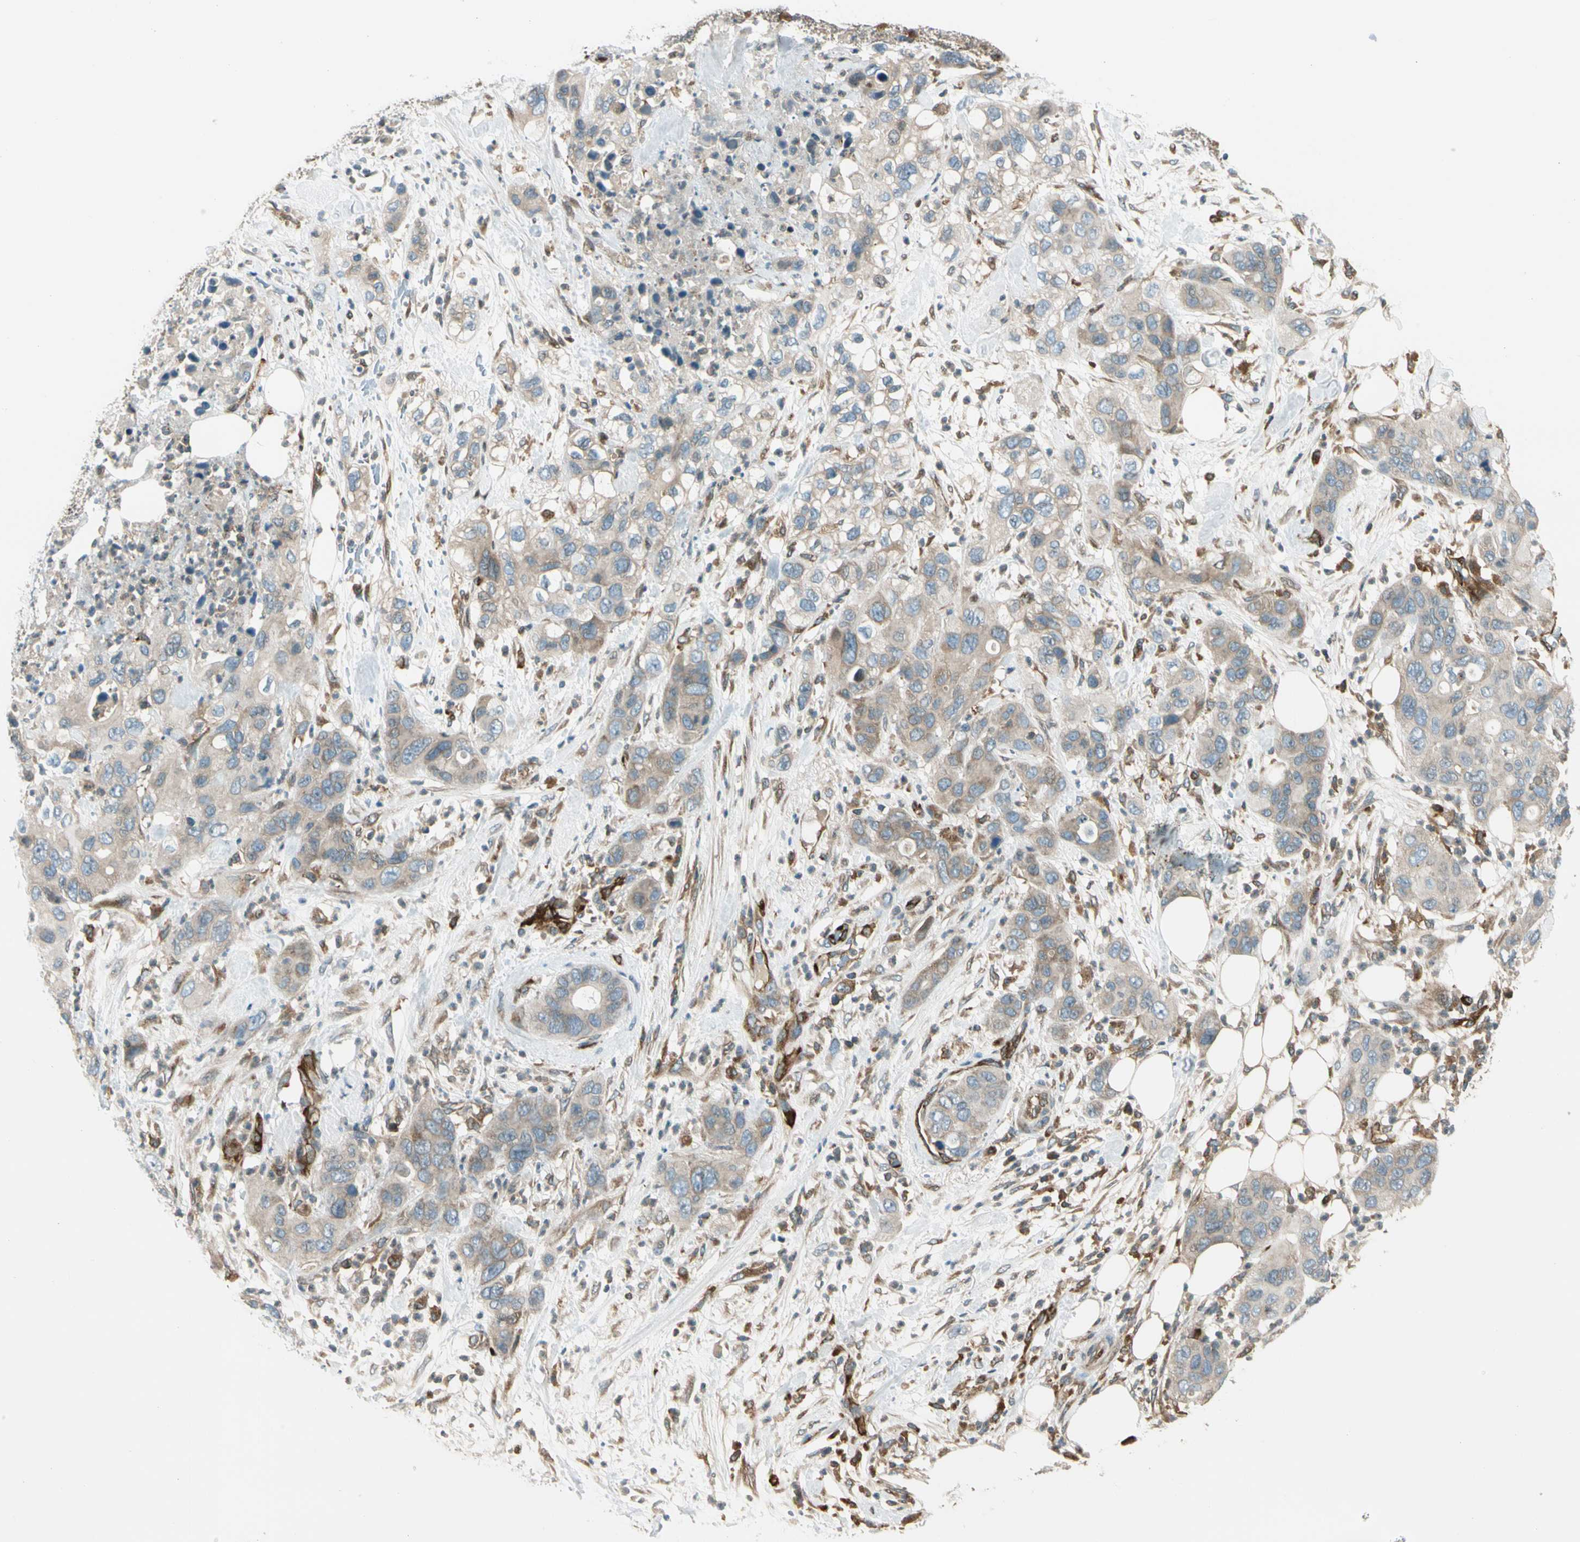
{"staining": {"intensity": "weak", "quantity": "25%-75%", "location": "cytoplasmic/membranous"}, "tissue": "pancreatic cancer", "cell_type": "Tumor cells", "image_type": "cancer", "snomed": [{"axis": "morphology", "description": "Adenocarcinoma, NOS"}, {"axis": "topography", "description": "Pancreas"}], "caption": "An image of pancreatic cancer stained for a protein reveals weak cytoplasmic/membranous brown staining in tumor cells. The protein is stained brown, and the nuclei are stained in blue (DAB (3,3'-diaminobenzidine) IHC with brightfield microscopy, high magnification).", "gene": "TRIO", "patient": {"sex": "female", "age": 71}}